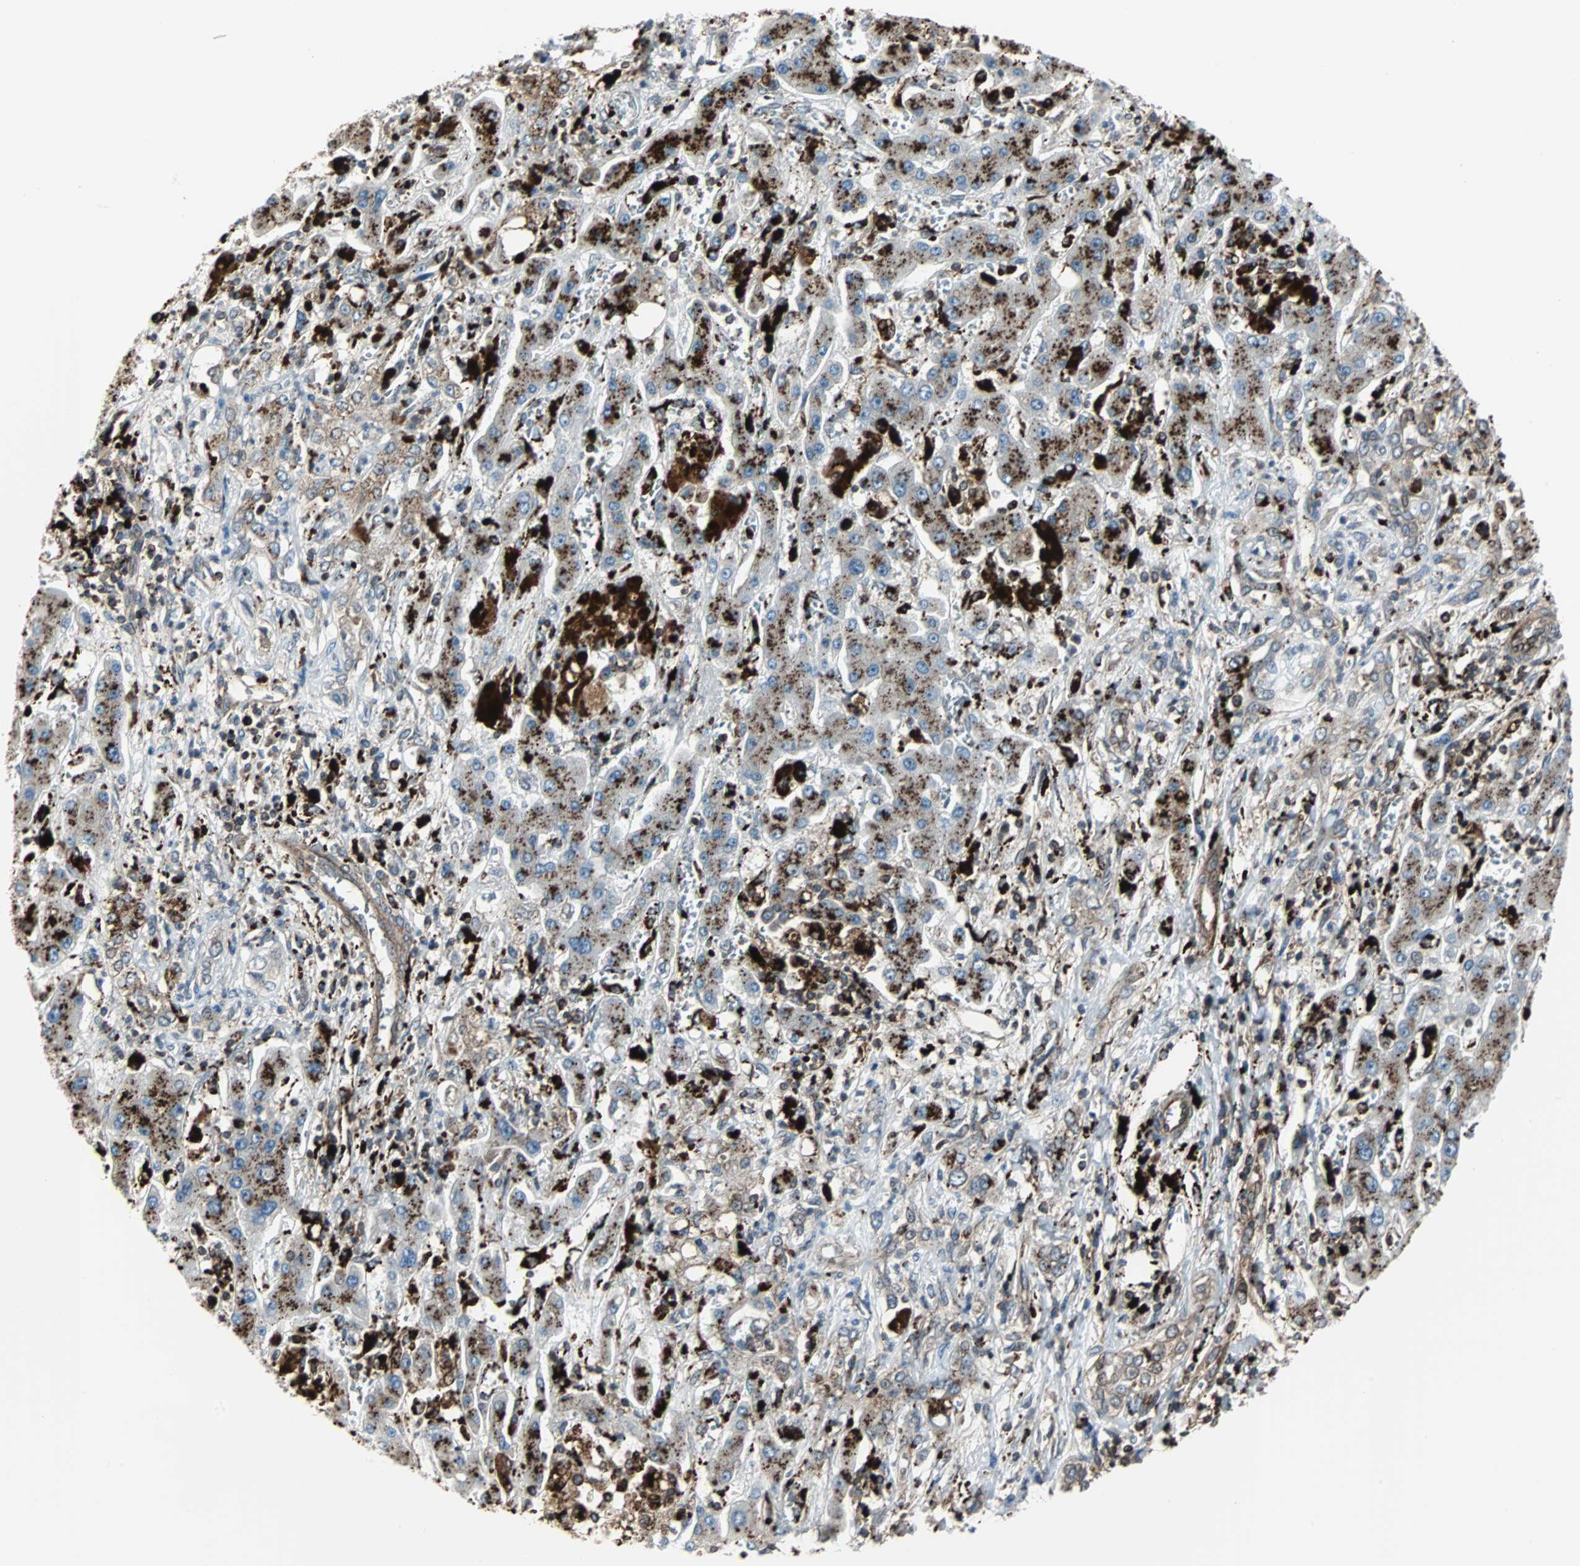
{"staining": {"intensity": "moderate", "quantity": "25%-75%", "location": "cytoplasmic/membranous"}, "tissue": "liver cancer", "cell_type": "Tumor cells", "image_type": "cancer", "snomed": [{"axis": "morphology", "description": "Cholangiocarcinoma"}, {"axis": "topography", "description": "Liver"}], "caption": "Brown immunohistochemical staining in human liver cancer (cholangiocarcinoma) displays moderate cytoplasmic/membranous staining in approximately 25%-75% of tumor cells.", "gene": "RELA", "patient": {"sex": "male", "age": 50}}